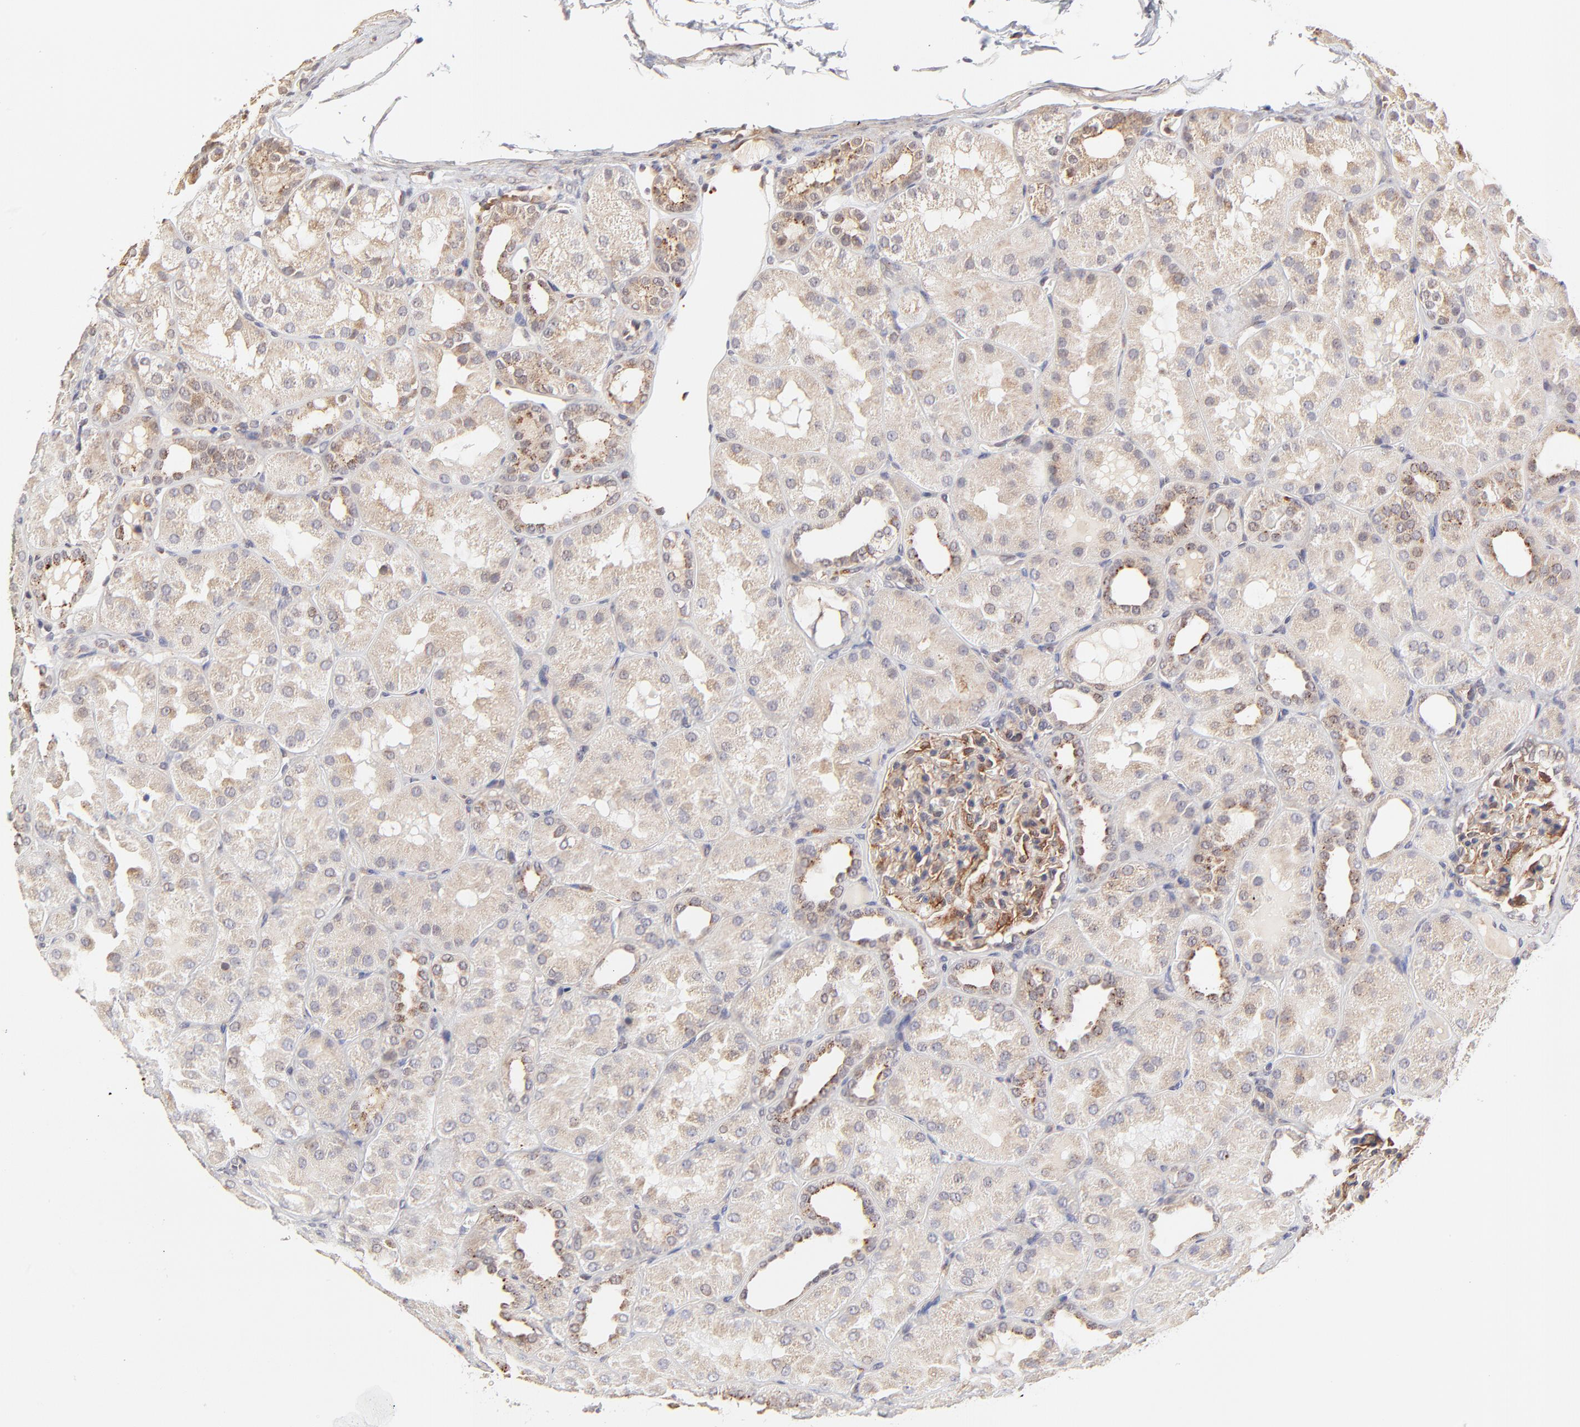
{"staining": {"intensity": "moderate", "quantity": "<25%", "location": "cytoplasmic/membranous"}, "tissue": "kidney", "cell_type": "Cells in glomeruli", "image_type": "normal", "snomed": [{"axis": "morphology", "description": "Normal tissue, NOS"}, {"axis": "topography", "description": "Kidney"}], "caption": "Immunohistochemistry (IHC) staining of benign kidney, which reveals low levels of moderate cytoplasmic/membranous expression in about <25% of cells in glomeruli indicating moderate cytoplasmic/membranous protein expression. The staining was performed using DAB (brown) for protein detection and nuclei were counterstained in hematoxylin (blue).", "gene": "MAP2K7", "patient": {"sex": "male", "age": 28}}